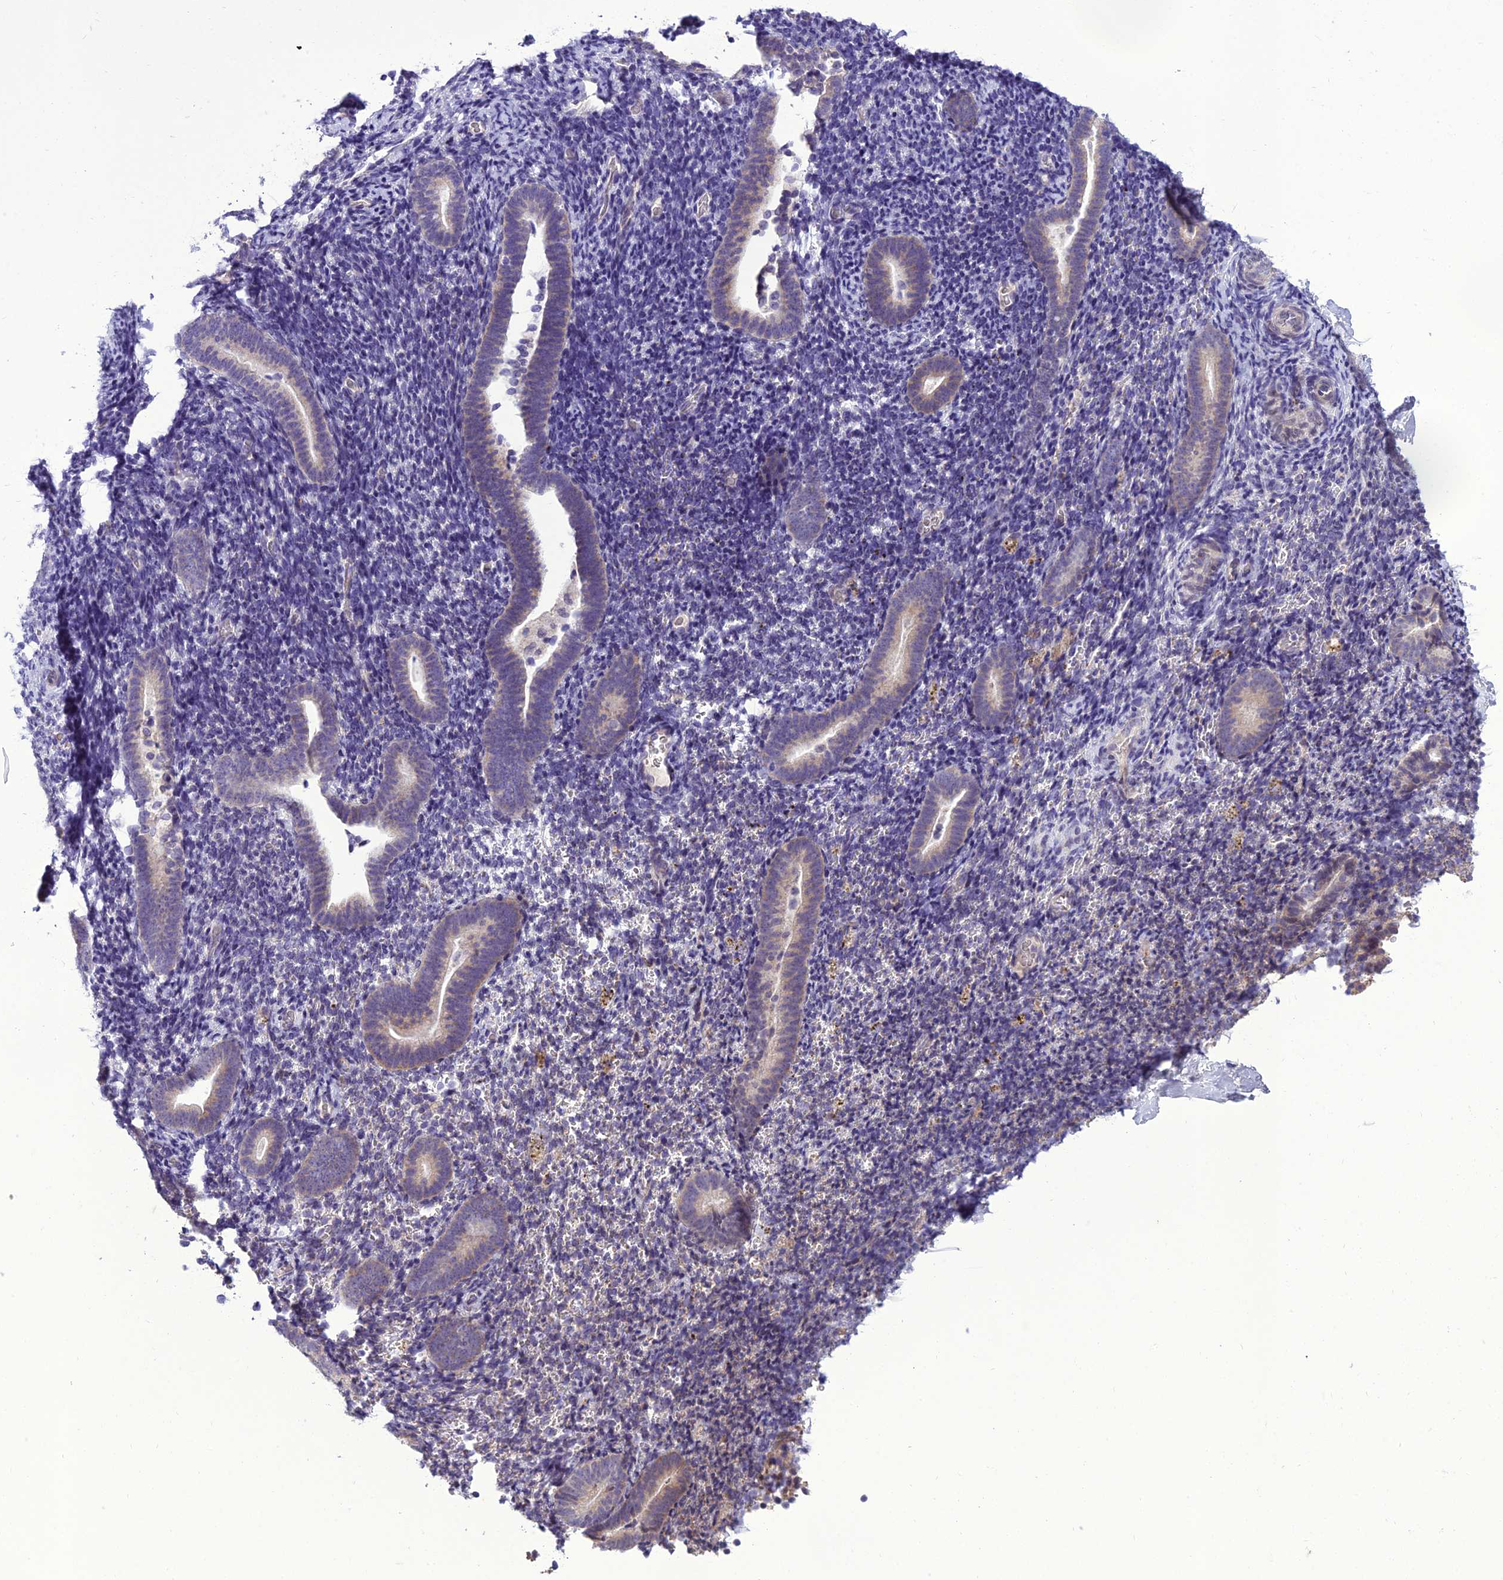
{"staining": {"intensity": "negative", "quantity": "none", "location": "none"}, "tissue": "endometrium", "cell_type": "Cells in endometrial stroma", "image_type": "normal", "snomed": [{"axis": "morphology", "description": "Normal tissue, NOS"}, {"axis": "topography", "description": "Endometrium"}], "caption": "A micrograph of human endometrium is negative for staining in cells in endometrial stroma. (Stains: DAB (3,3'-diaminobenzidine) IHC with hematoxylin counter stain, Microscopy: brightfield microscopy at high magnification).", "gene": "NEURL2", "patient": {"sex": "female", "age": 51}}